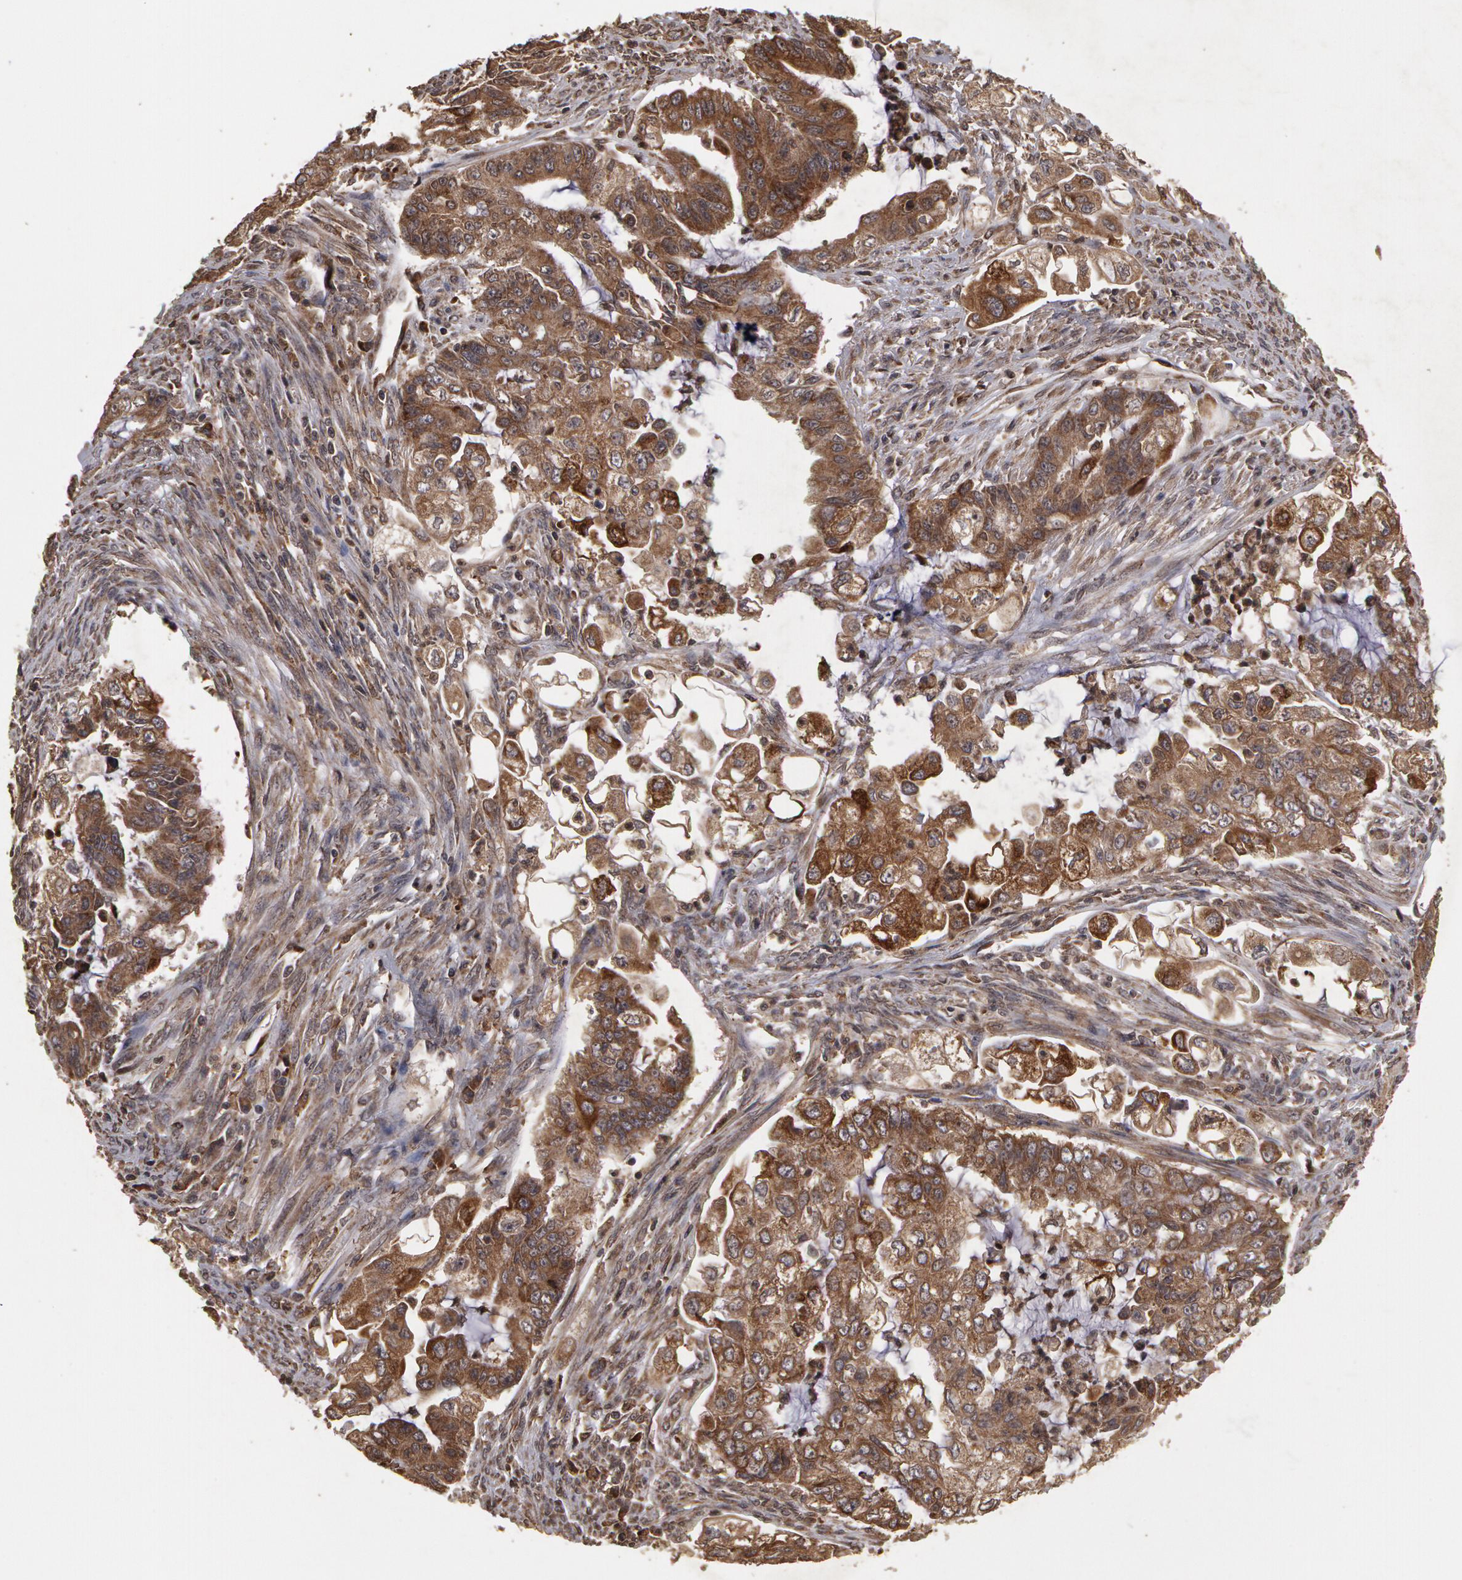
{"staining": {"intensity": "weak", "quantity": ">75%", "location": "cytoplasmic/membranous"}, "tissue": "endometrial cancer", "cell_type": "Tumor cells", "image_type": "cancer", "snomed": [{"axis": "morphology", "description": "Adenocarcinoma, NOS"}, {"axis": "topography", "description": "Endometrium"}], "caption": "About >75% of tumor cells in human adenocarcinoma (endometrial) reveal weak cytoplasmic/membranous protein expression as visualized by brown immunohistochemical staining.", "gene": "CALR", "patient": {"sex": "female", "age": 75}}